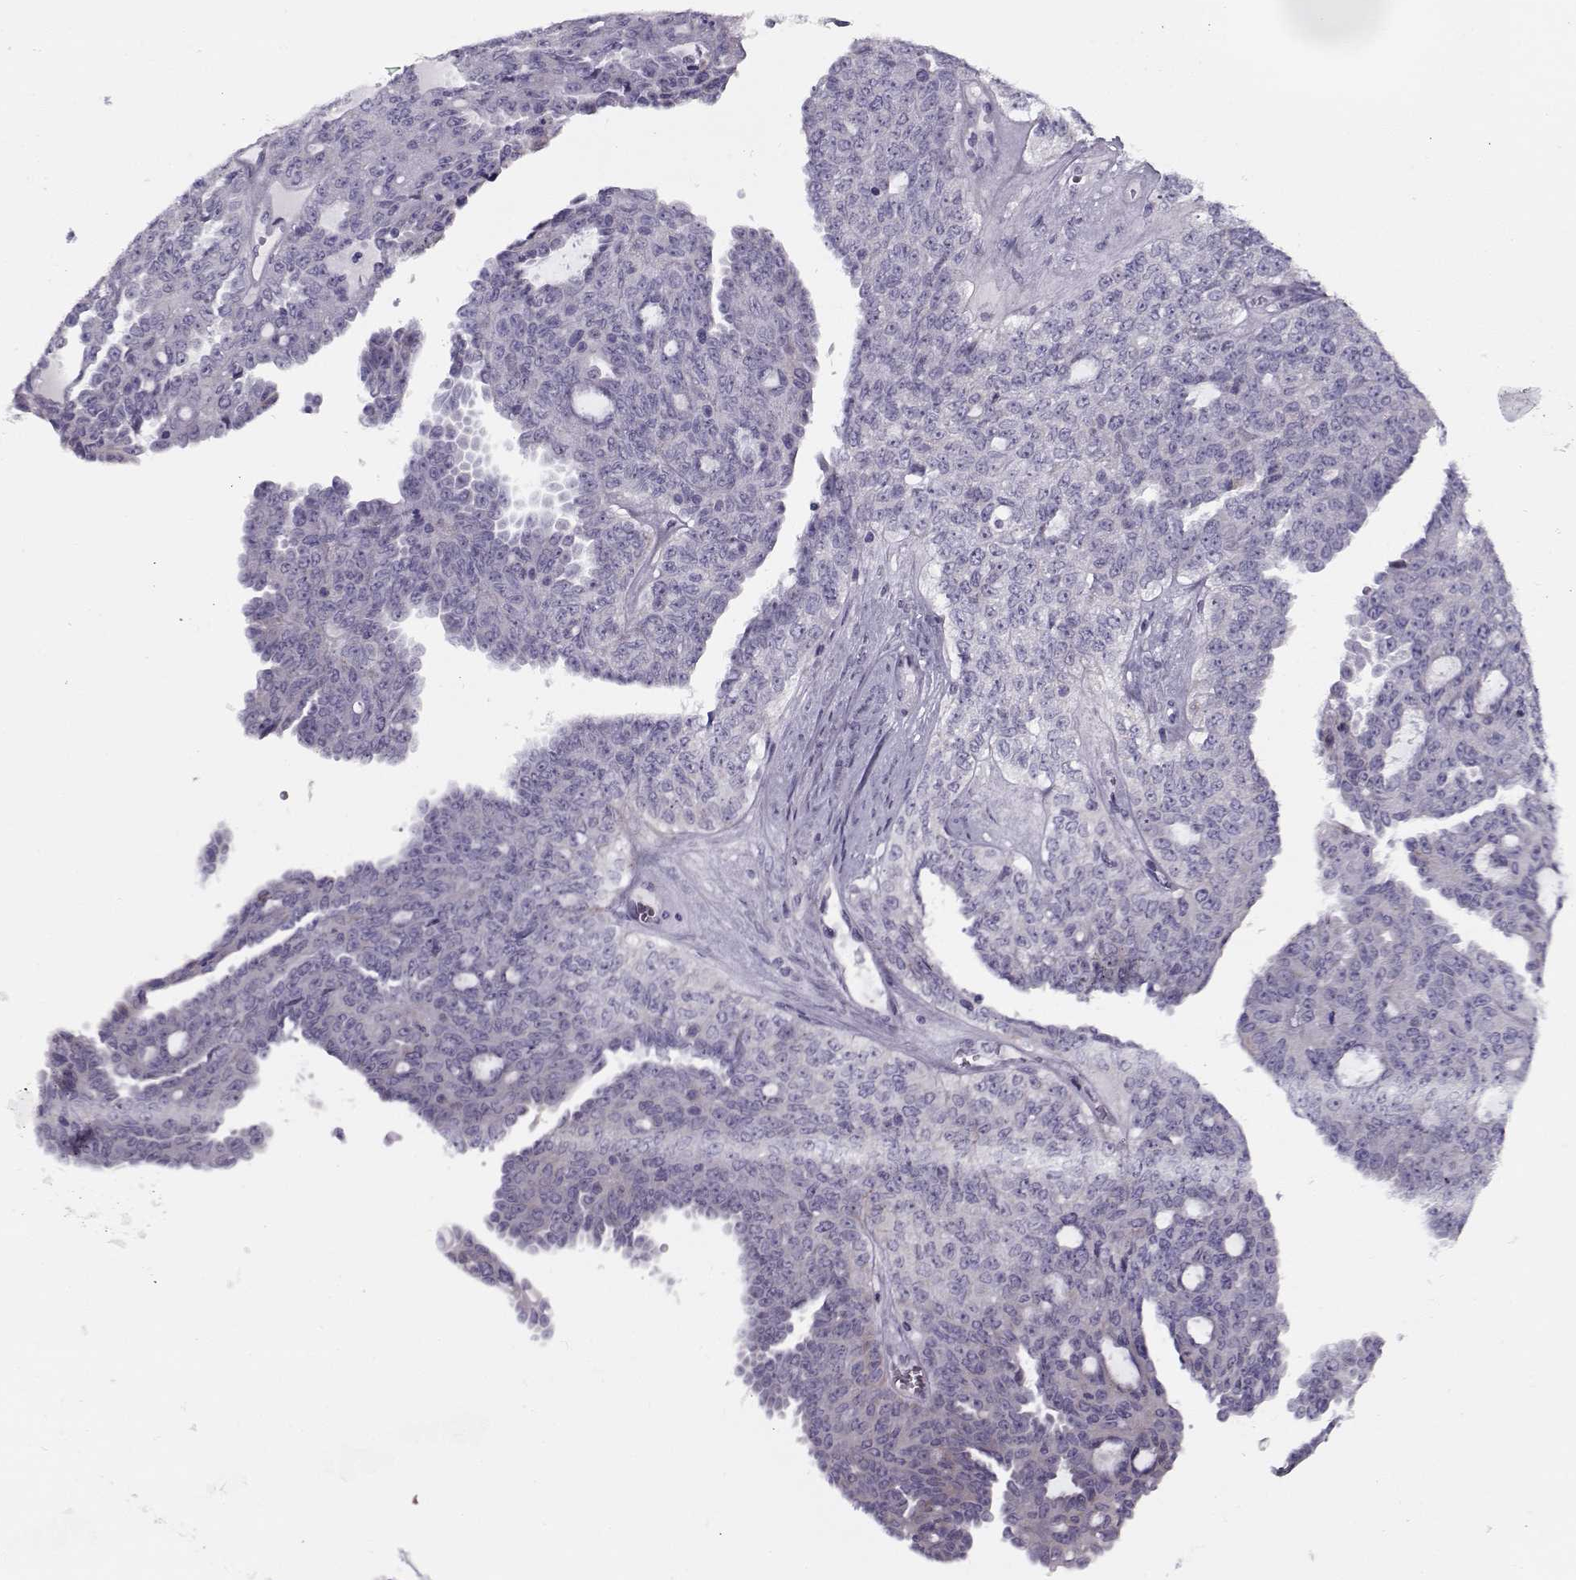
{"staining": {"intensity": "negative", "quantity": "none", "location": "none"}, "tissue": "ovarian cancer", "cell_type": "Tumor cells", "image_type": "cancer", "snomed": [{"axis": "morphology", "description": "Cystadenocarcinoma, serous, NOS"}, {"axis": "topography", "description": "Ovary"}], "caption": "This is an IHC micrograph of human ovarian cancer (serous cystadenocarcinoma). There is no staining in tumor cells.", "gene": "PP2D1", "patient": {"sex": "female", "age": 71}}